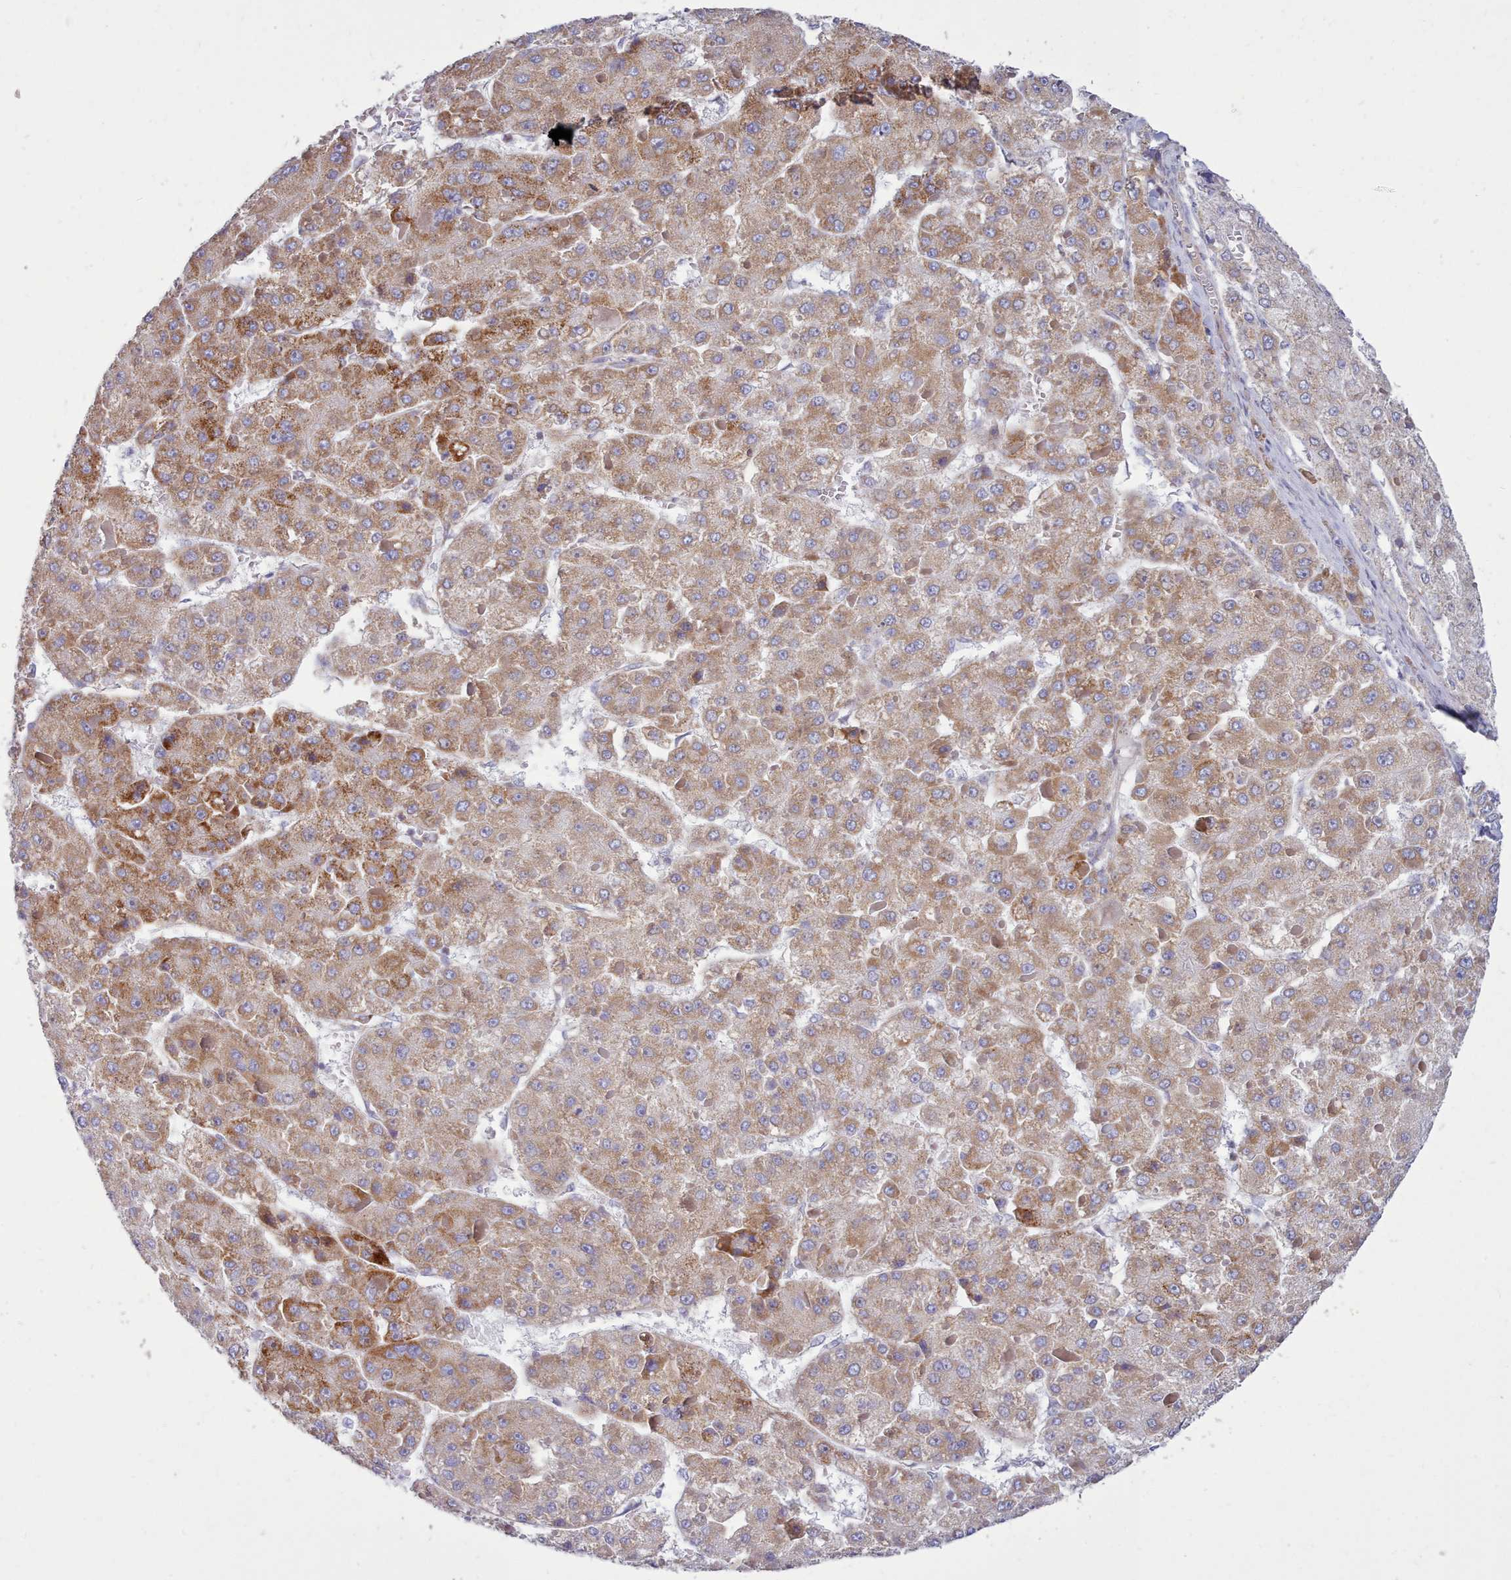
{"staining": {"intensity": "moderate", "quantity": ">75%", "location": "cytoplasmic/membranous"}, "tissue": "liver cancer", "cell_type": "Tumor cells", "image_type": "cancer", "snomed": [{"axis": "morphology", "description": "Carcinoma, Hepatocellular, NOS"}, {"axis": "topography", "description": "Liver"}], "caption": "Approximately >75% of tumor cells in human liver hepatocellular carcinoma display moderate cytoplasmic/membranous protein staining as visualized by brown immunohistochemical staining.", "gene": "MRPL21", "patient": {"sex": "female", "age": 73}}